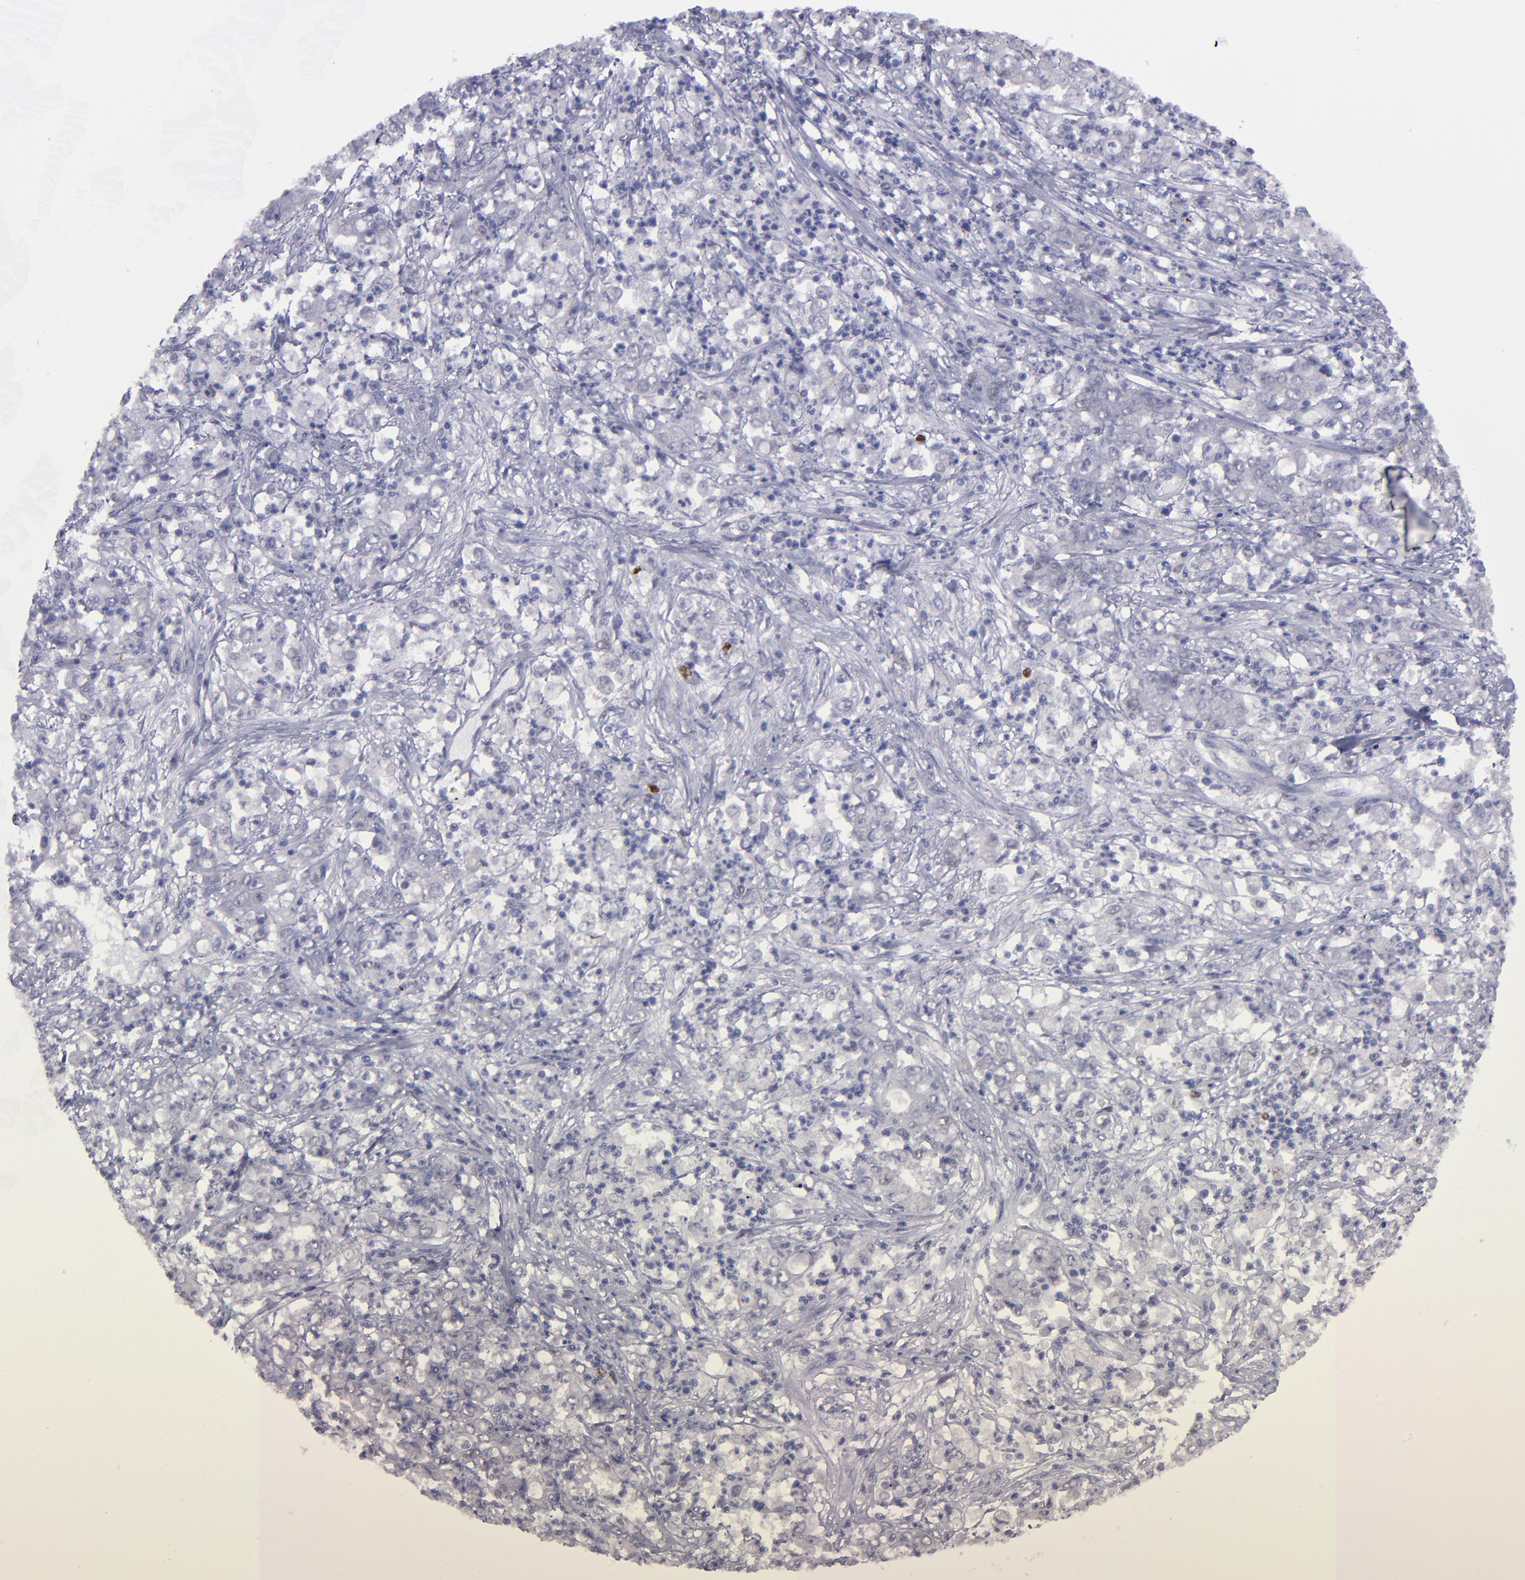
{"staining": {"intensity": "negative", "quantity": "none", "location": "none"}, "tissue": "stomach cancer", "cell_type": "Tumor cells", "image_type": "cancer", "snomed": [{"axis": "morphology", "description": "Adenocarcinoma, NOS"}, {"axis": "topography", "description": "Stomach, lower"}], "caption": "Immunohistochemistry (IHC) micrograph of neoplastic tissue: human adenocarcinoma (stomach) stained with DAB (3,3'-diaminobenzidine) demonstrates no significant protein positivity in tumor cells.", "gene": "IRF8", "patient": {"sex": "female", "age": 71}}